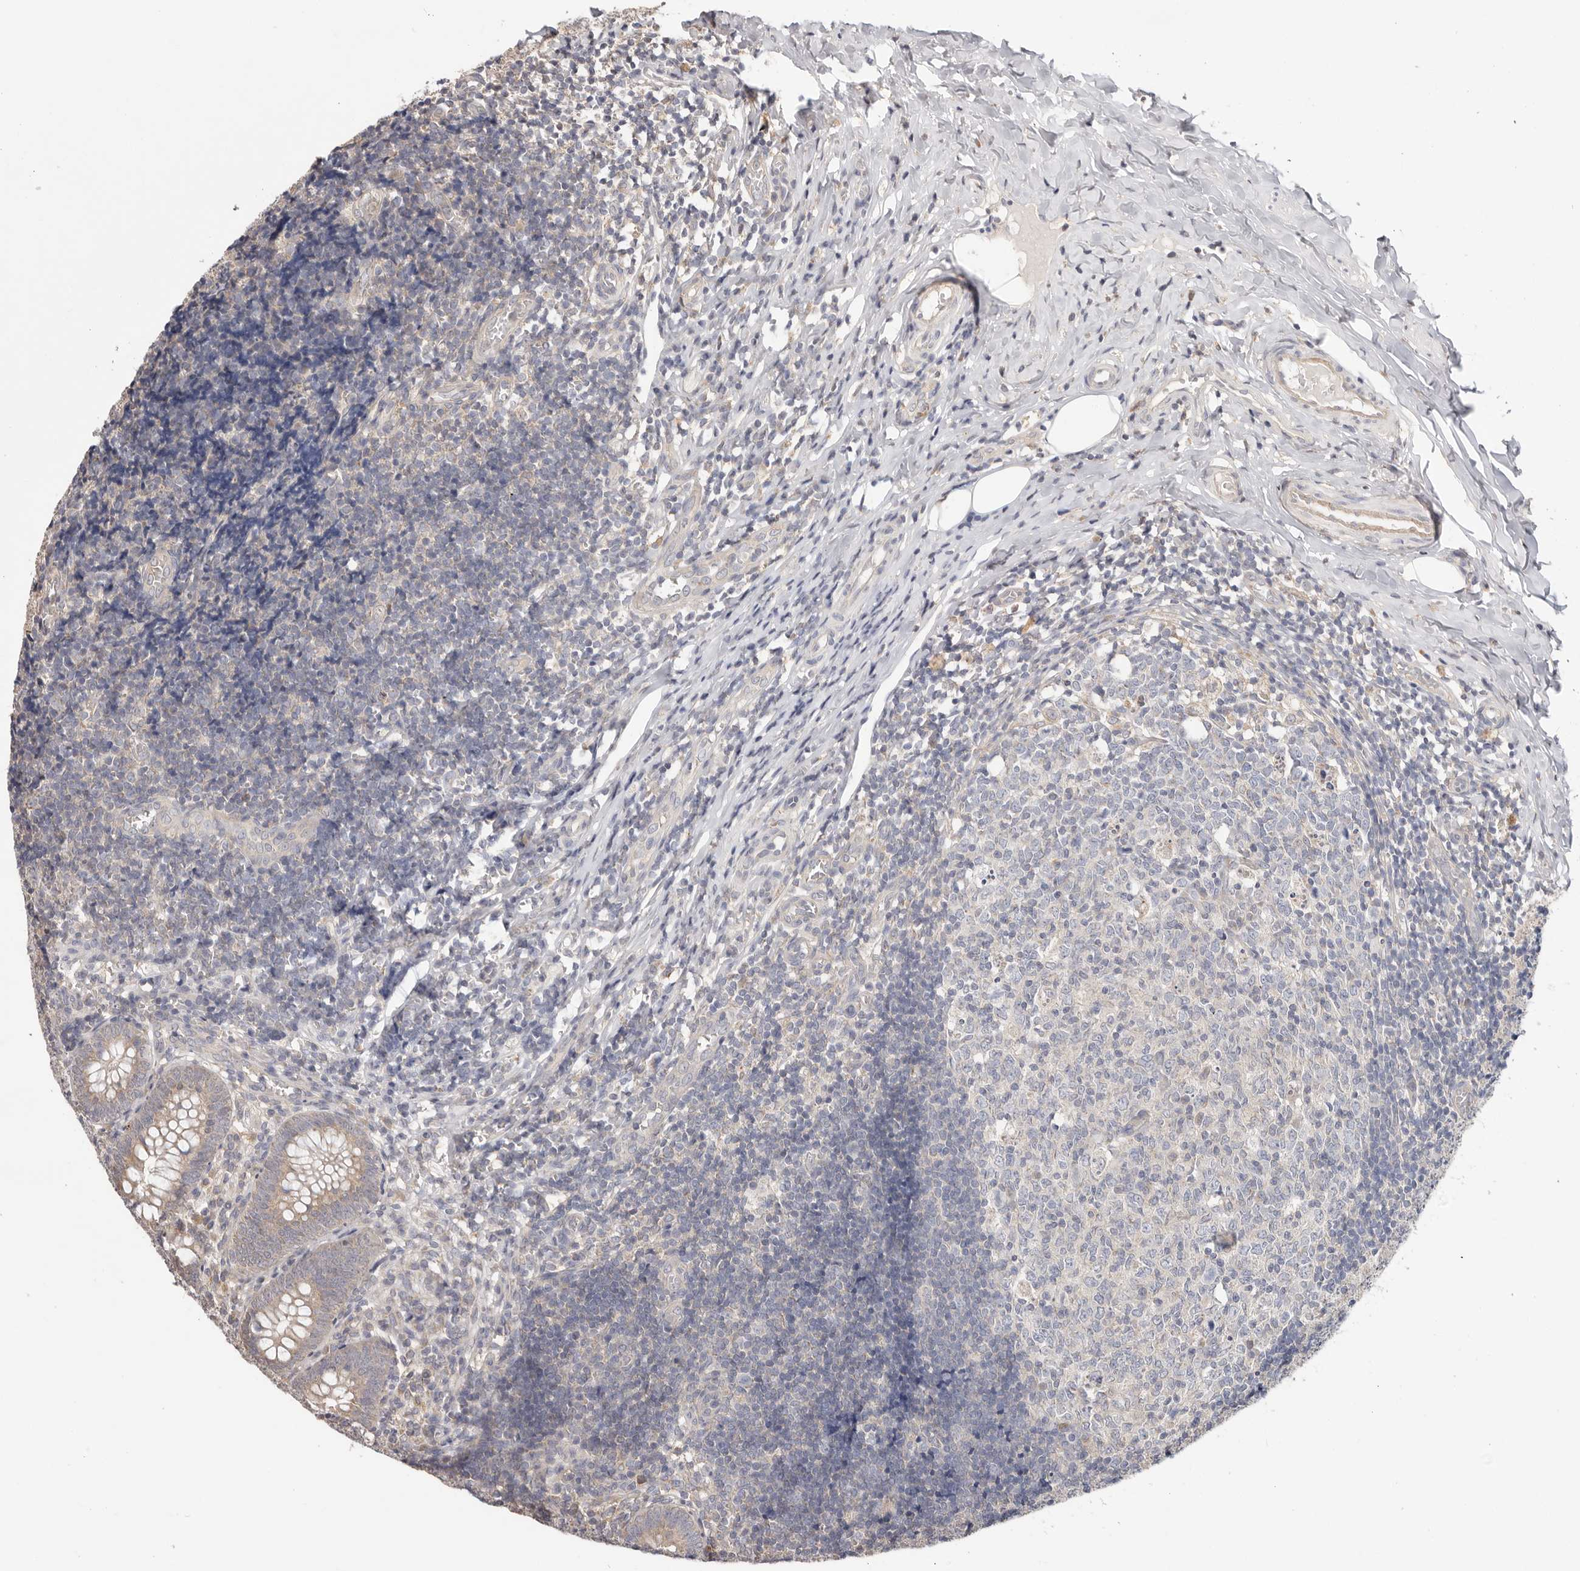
{"staining": {"intensity": "moderate", "quantity": "25%-75%", "location": "cytoplasmic/membranous"}, "tissue": "appendix", "cell_type": "Glandular cells", "image_type": "normal", "snomed": [{"axis": "morphology", "description": "Normal tissue, NOS"}, {"axis": "topography", "description": "Appendix"}], "caption": "This is an image of IHC staining of normal appendix, which shows moderate expression in the cytoplasmic/membranous of glandular cells.", "gene": "LRP6", "patient": {"sex": "male", "age": 8}}